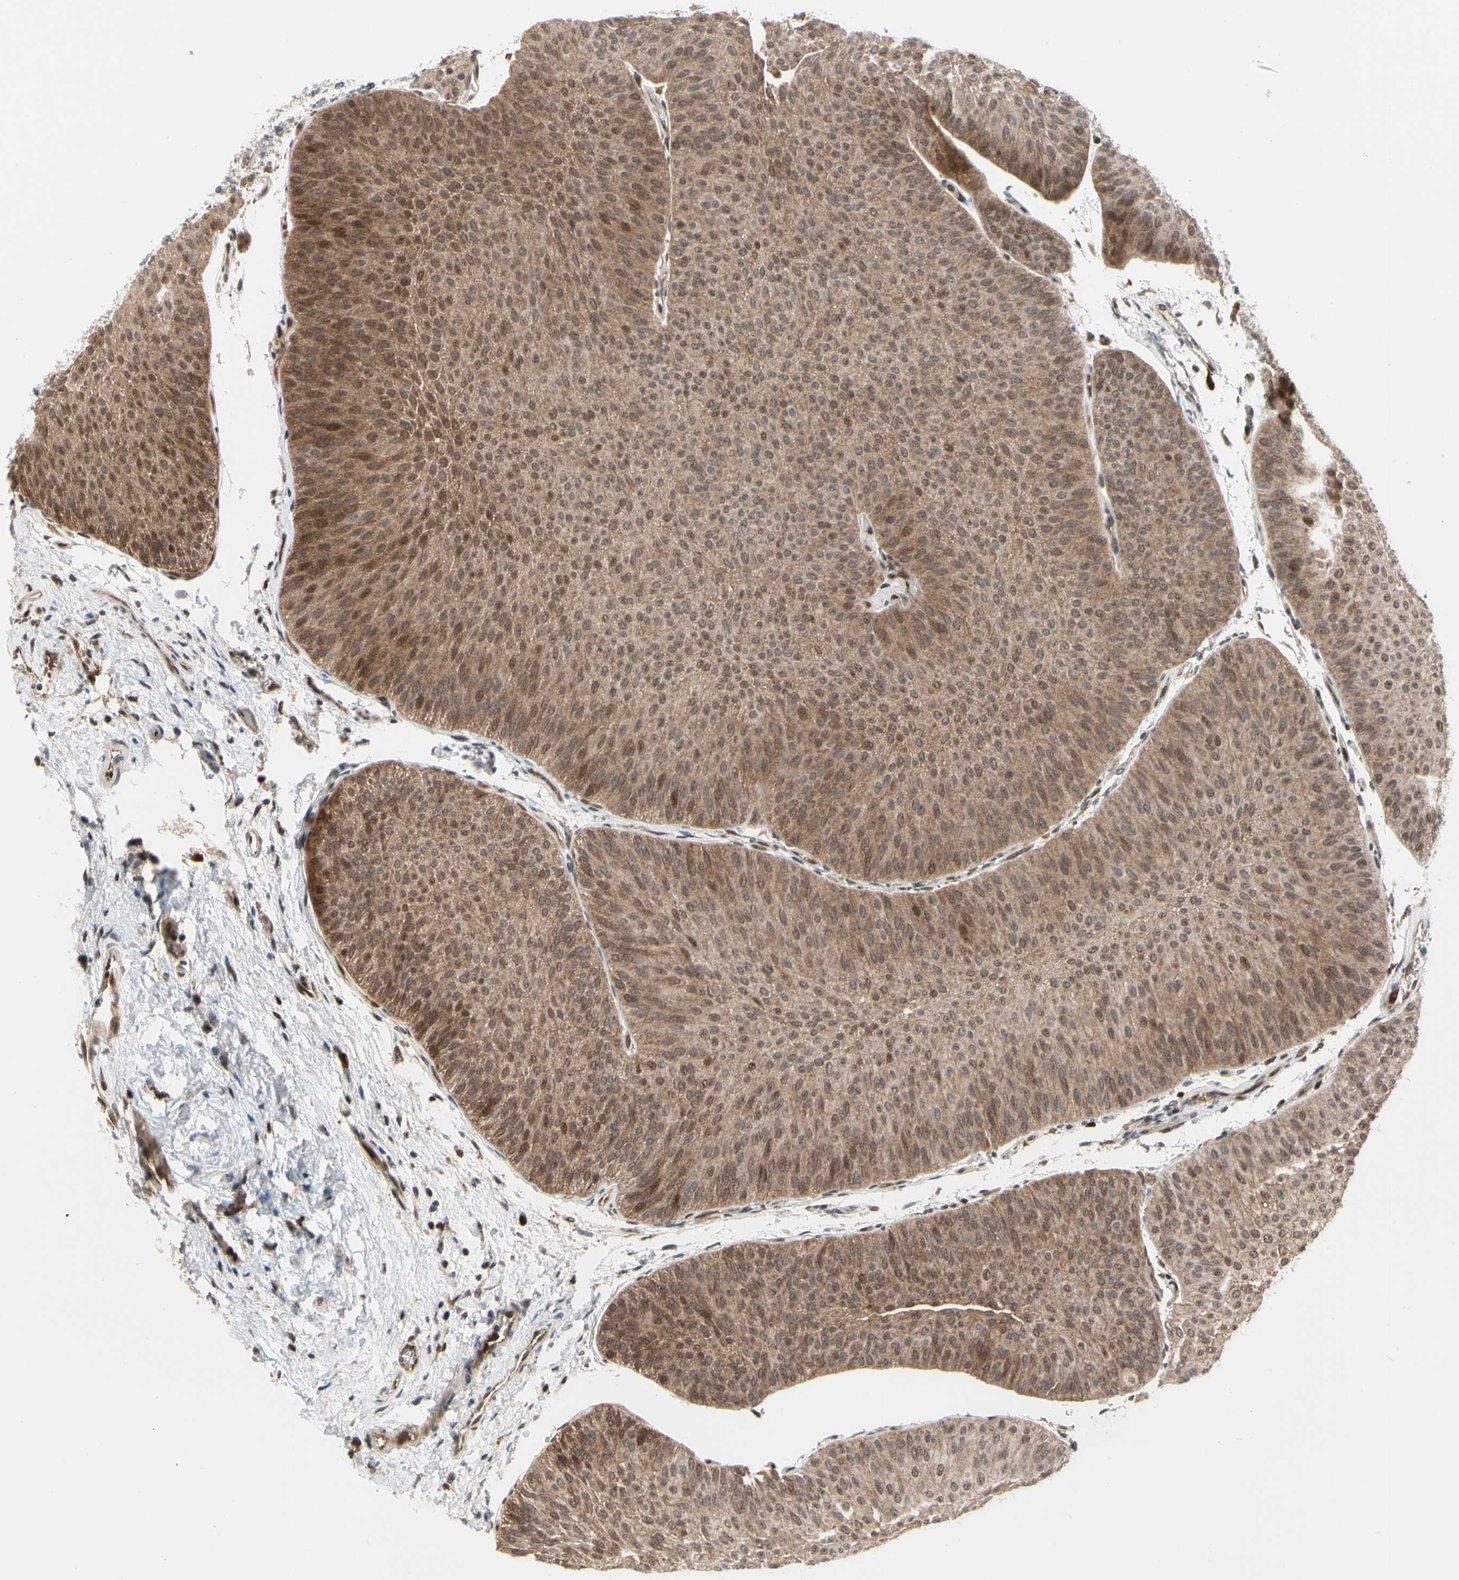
{"staining": {"intensity": "moderate", "quantity": ">75%", "location": "cytoplasmic/membranous,nuclear"}, "tissue": "urothelial cancer", "cell_type": "Tumor cells", "image_type": "cancer", "snomed": [{"axis": "morphology", "description": "Urothelial carcinoma, Low grade"}, {"axis": "topography", "description": "Urinary bladder"}], "caption": "Brown immunohistochemical staining in urothelial cancer shows moderate cytoplasmic/membranous and nuclear positivity in about >75% of tumor cells. (DAB IHC with brightfield microscopy, high magnification).", "gene": "CDK5", "patient": {"sex": "female", "age": 60}}